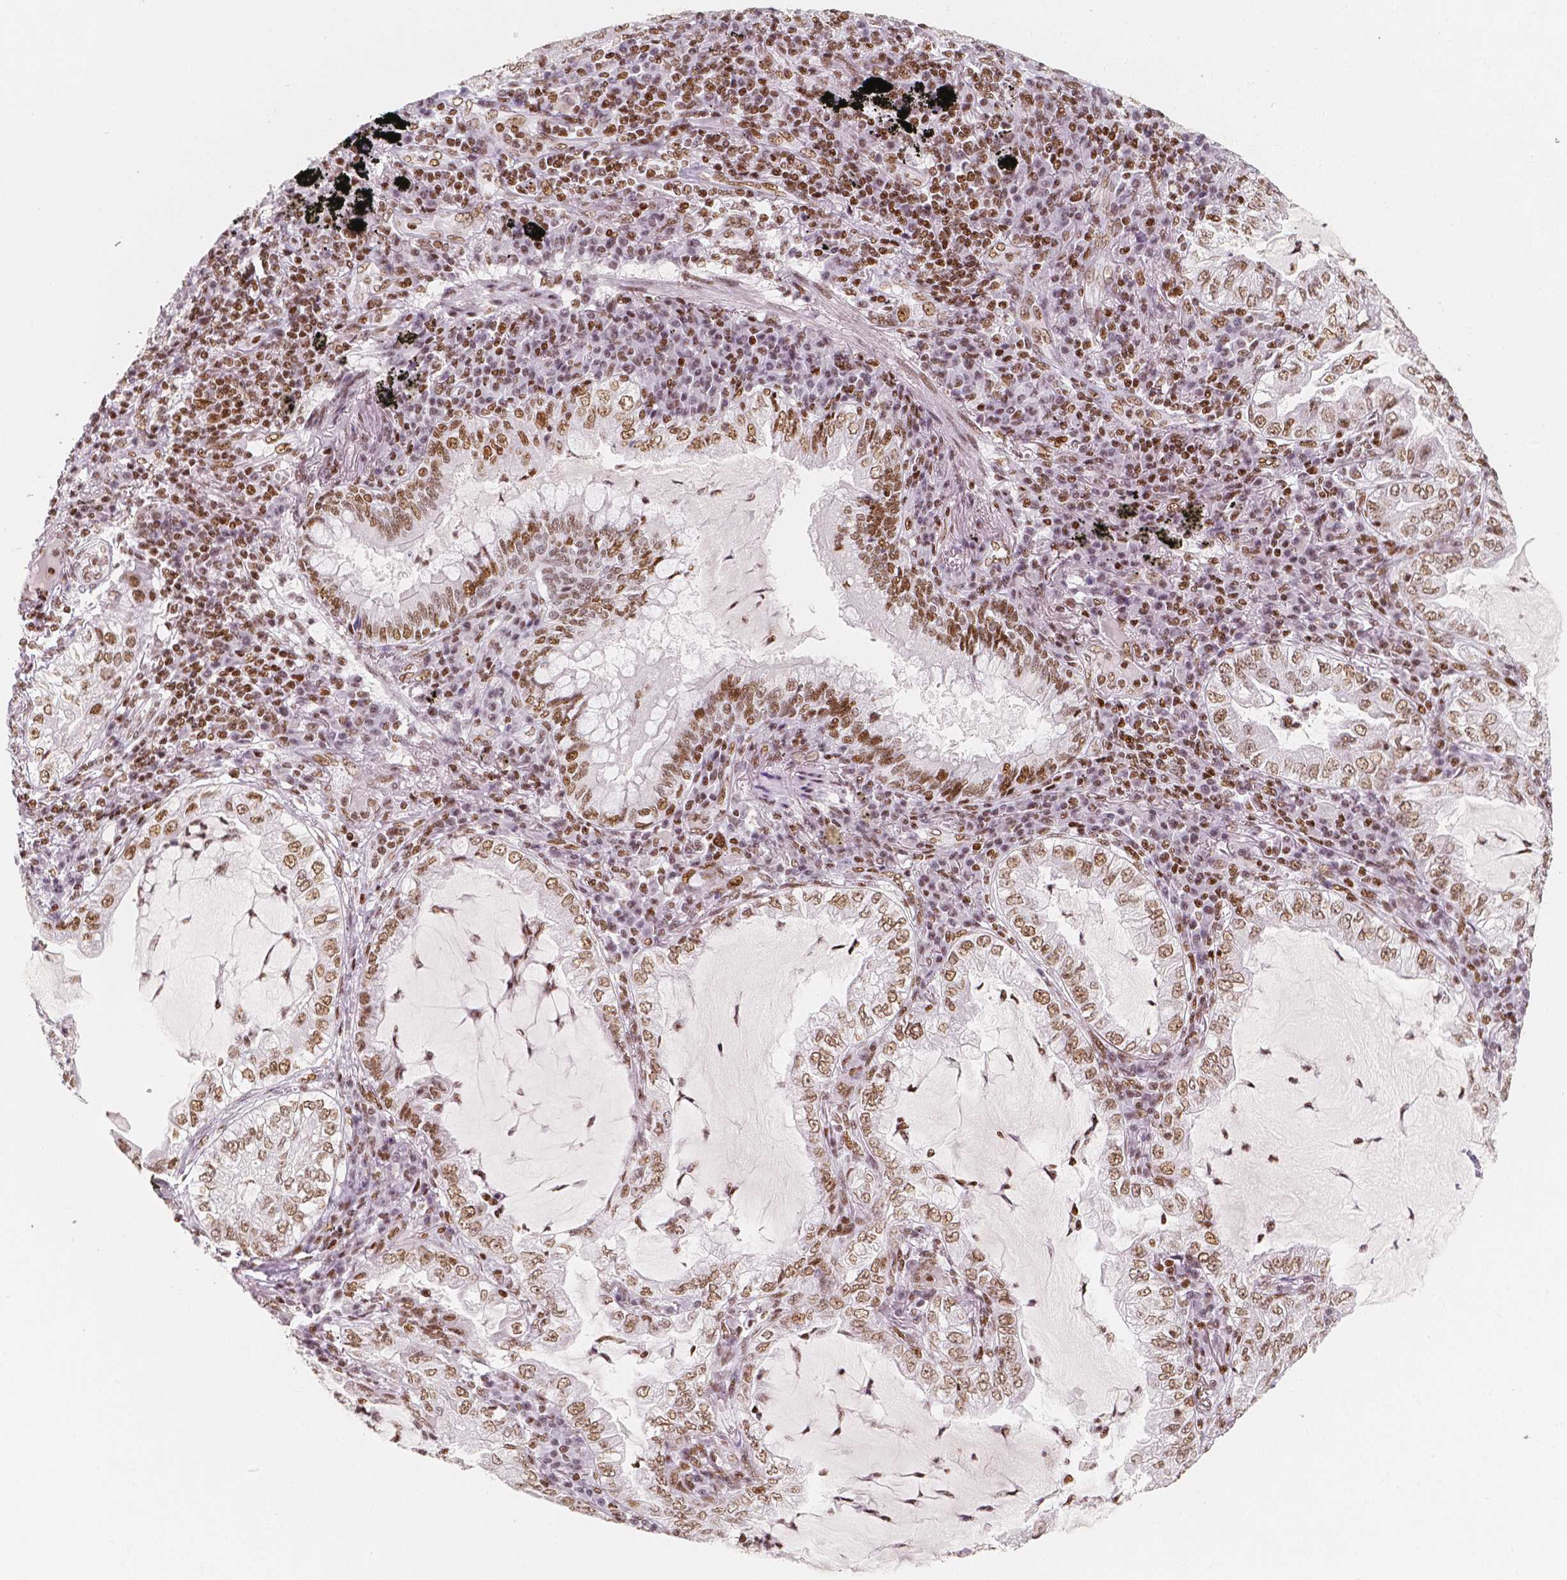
{"staining": {"intensity": "moderate", "quantity": ">75%", "location": "nuclear"}, "tissue": "lung cancer", "cell_type": "Tumor cells", "image_type": "cancer", "snomed": [{"axis": "morphology", "description": "Adenocarcinoma, NOS"}, {"axis": "topography", "description": "Lung"}], "caption": "A histopathology image of human adenocarcinoma (lung) stained for a protein shows moderate nuclear brown staining in tumor cells.", "gene": "HDAC1", "patient": {"sex": "female", "age": 73}}